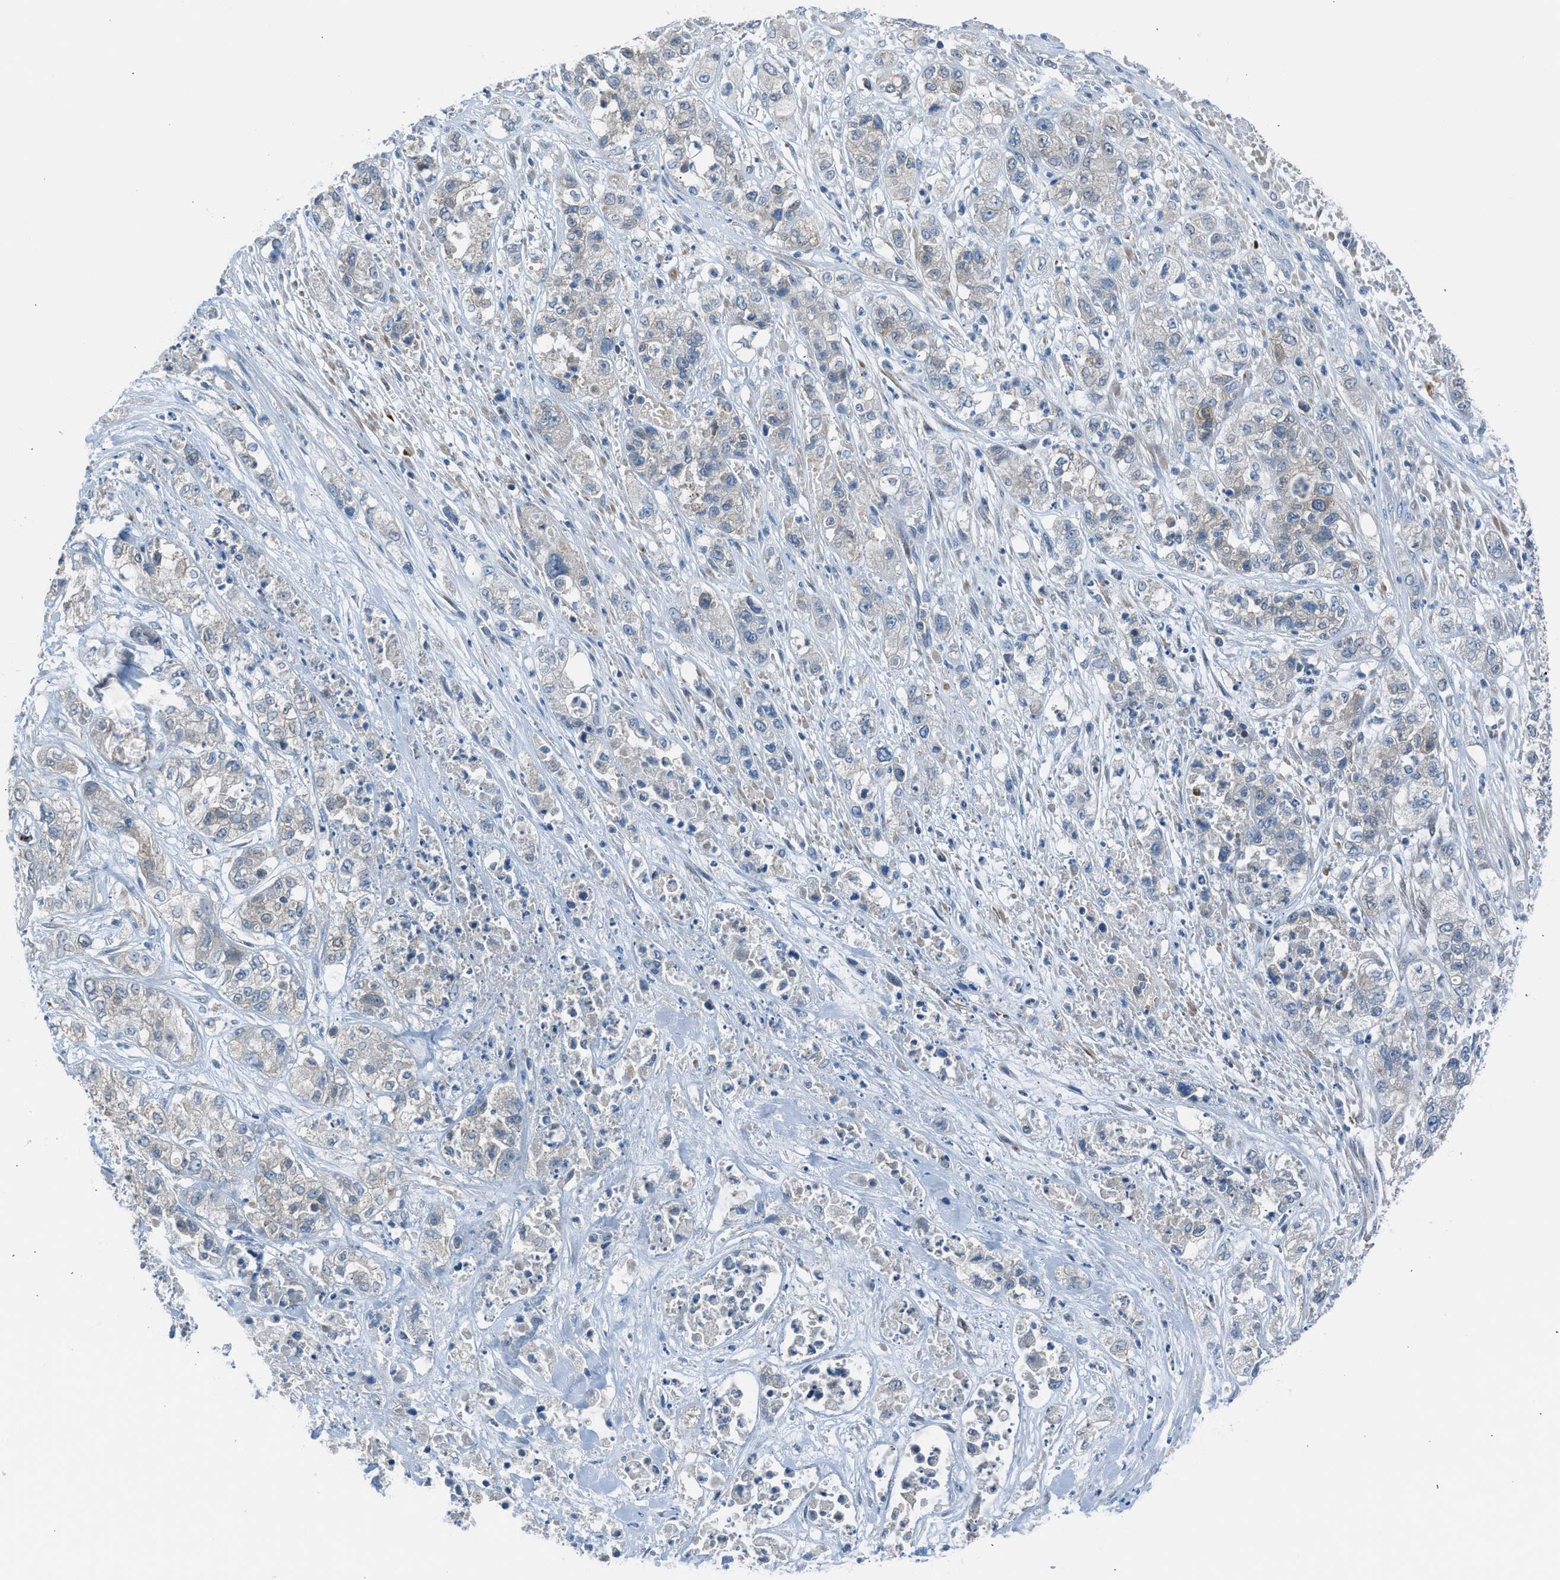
{"staining": {"intensity": "negative", "quantity": "none", "location": "none"}, "tissue": "pancreatic cancer", "cell_type": "Tumor cells", "image_type": "cancer", "snomed": [{"axis": "morphology", "description": "Adenocarcinoma, NOS"}, {"axis": "topography", "description": "Pancreas"}], "caption": "IHC image of human pancreatic cancer (adenocarcinoma) stained for a protein (brown), which displays no staining in tumor cells.", "gene": "LMLN", "patient": {"sex": "female", "age": 78}}